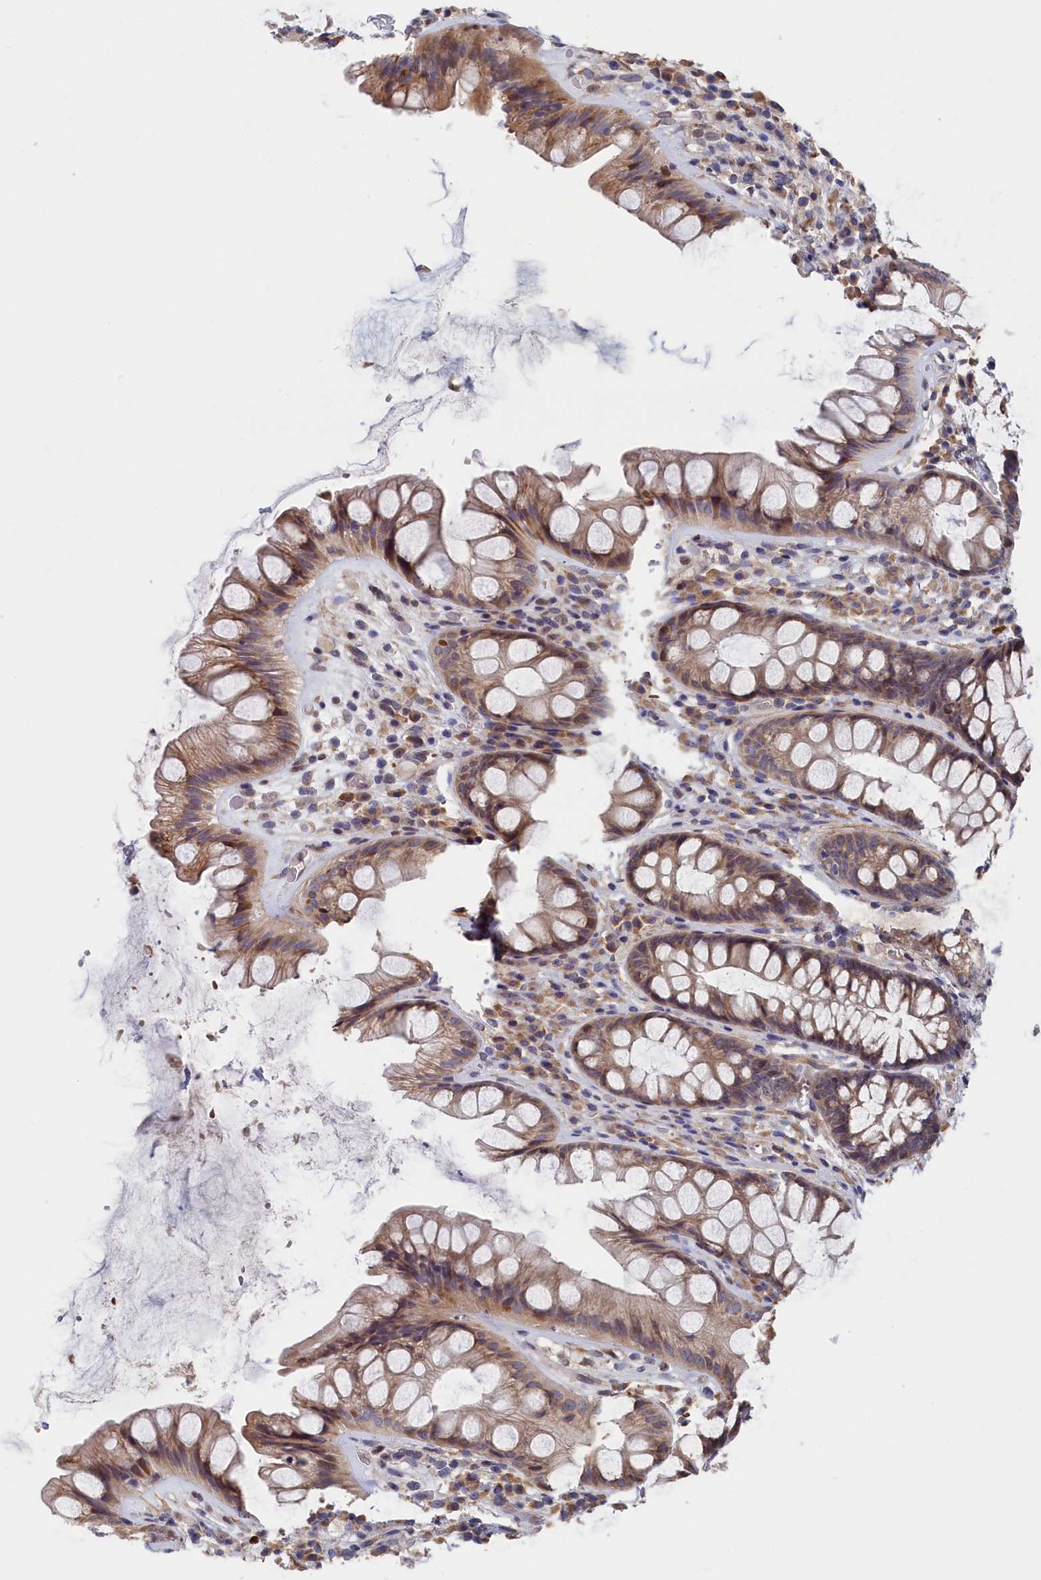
{"staining": {"intensity": "weak", "quantity": ">75%", "location": "cytoplasmic/membranous"}, "tissue": "rectum", "cell_type": "Glandular cells", "image_type": "normal", "snomed": [{"axis": "morphology", "description": "Normal tissue, NOS"}, {"axis": "topography", "description": "Rectum"}], "caption": "Rectum stained with DAB (3,3'-diaminobenzidine) IHC shows low levels of weak cytoplasmic/membranous expression in approximately >75% of glandular cells. The staining was performed using DAB, with brown indicating positive protein expression. Nuclei are stained blue with hematoxylin.", "gene": "CYB5D2", "patient": {"sex": "male", "age": 74}}